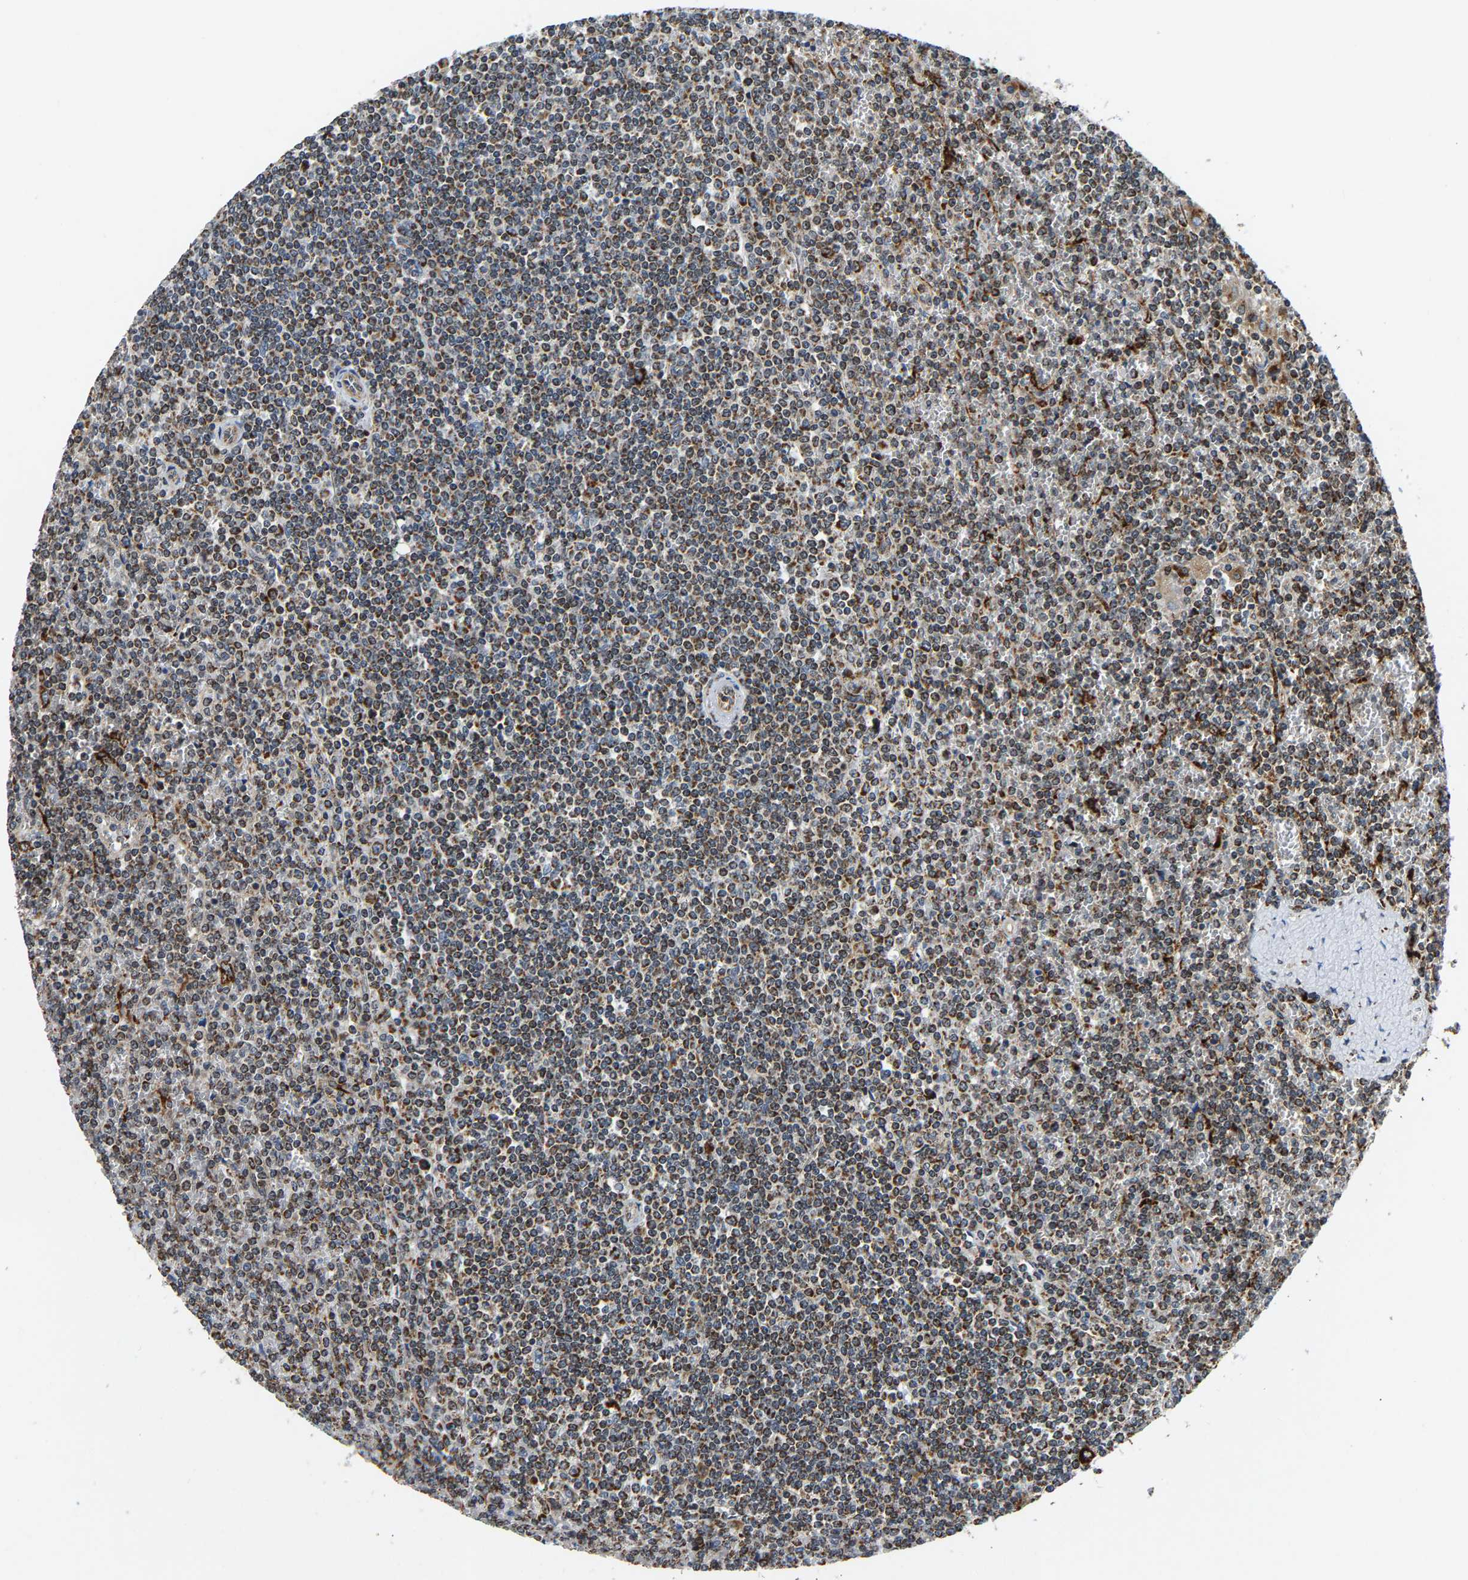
{"staining": {"intensity": "strong", "quantity": ">75%", "location": "cytoplasmic/membranous"}, "tissue": "lymphoma", "cell_type": "Tumor cells", "image_type": "cancer", "snomed": [{"axis": "morphology", "description": "Malignant lymphoma, non-Hodgkin's type, Low grade"}, {"axis": "topography", "description": "Spleen"}], "caption": "Malignant lymphoma, non-Hodgkin's type (low-grade) tissue demonstrates strong cytoplasmic/membranous staining in approximately >75% of tumor cells The protein of interest is shown in brown color, while the nuclei are stained blue.", "gene": "GIMAP7", "patient": {"sex": "female", "age": 19}}